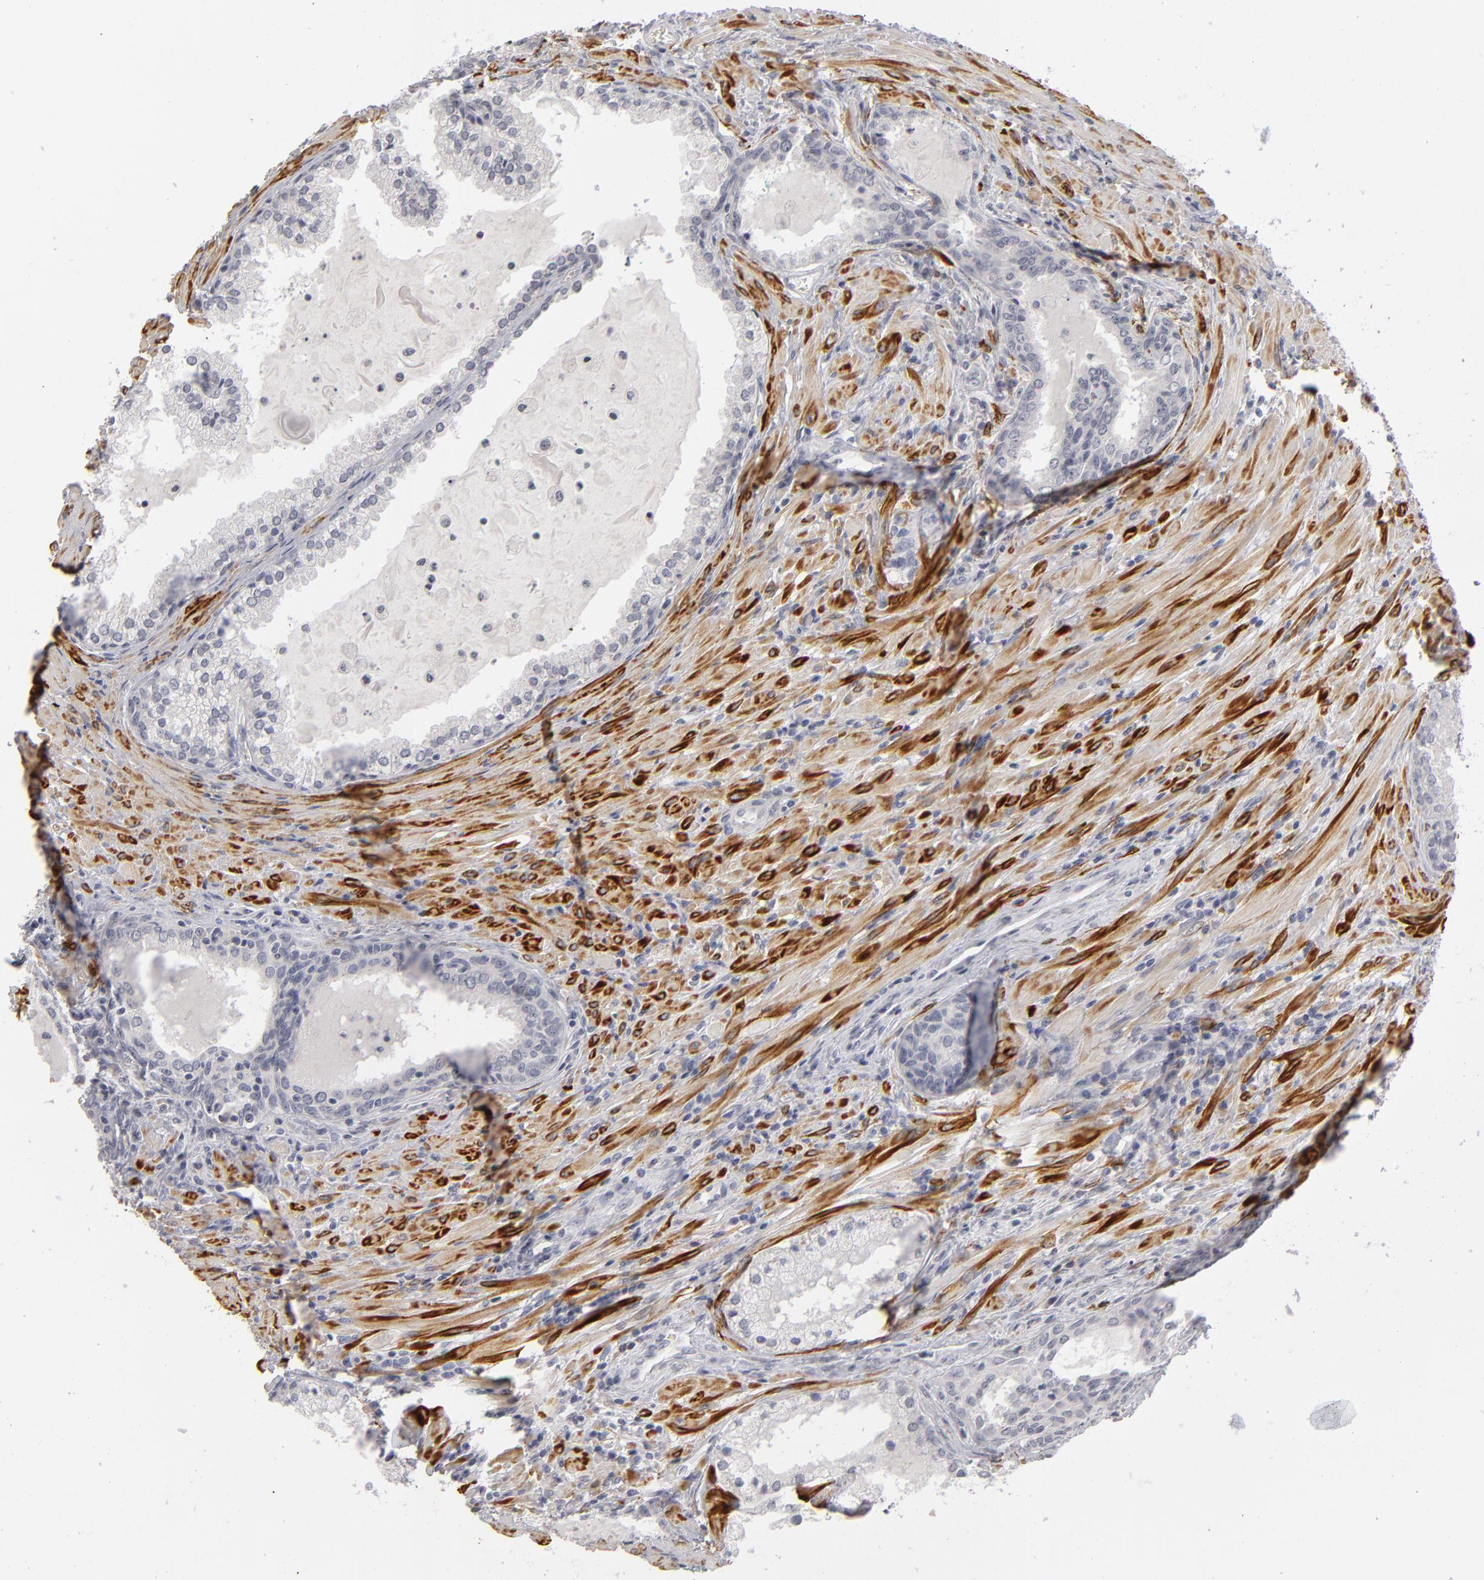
{"staining": {"intensity": "negative", "quantity": "none", "location": "none"}, "tissue": "prostate cancer", "cell_type": "Tumor cells", "image_type": "cancer", "snomed": [{"axis": "morphology", "description": "Adenocarcinoma, Medium grade"}, {"axis": "topography", "description": "Prostate"}], "caption": "This histopathology image is of prostate cancer stained with immunohistochemistry to label a protein in brown with the nuclei are counter-stained blue. There is no positivity in tumor cells.", "gene": "KIAA1210", "patient": {"sex": "male", "age": 70}}